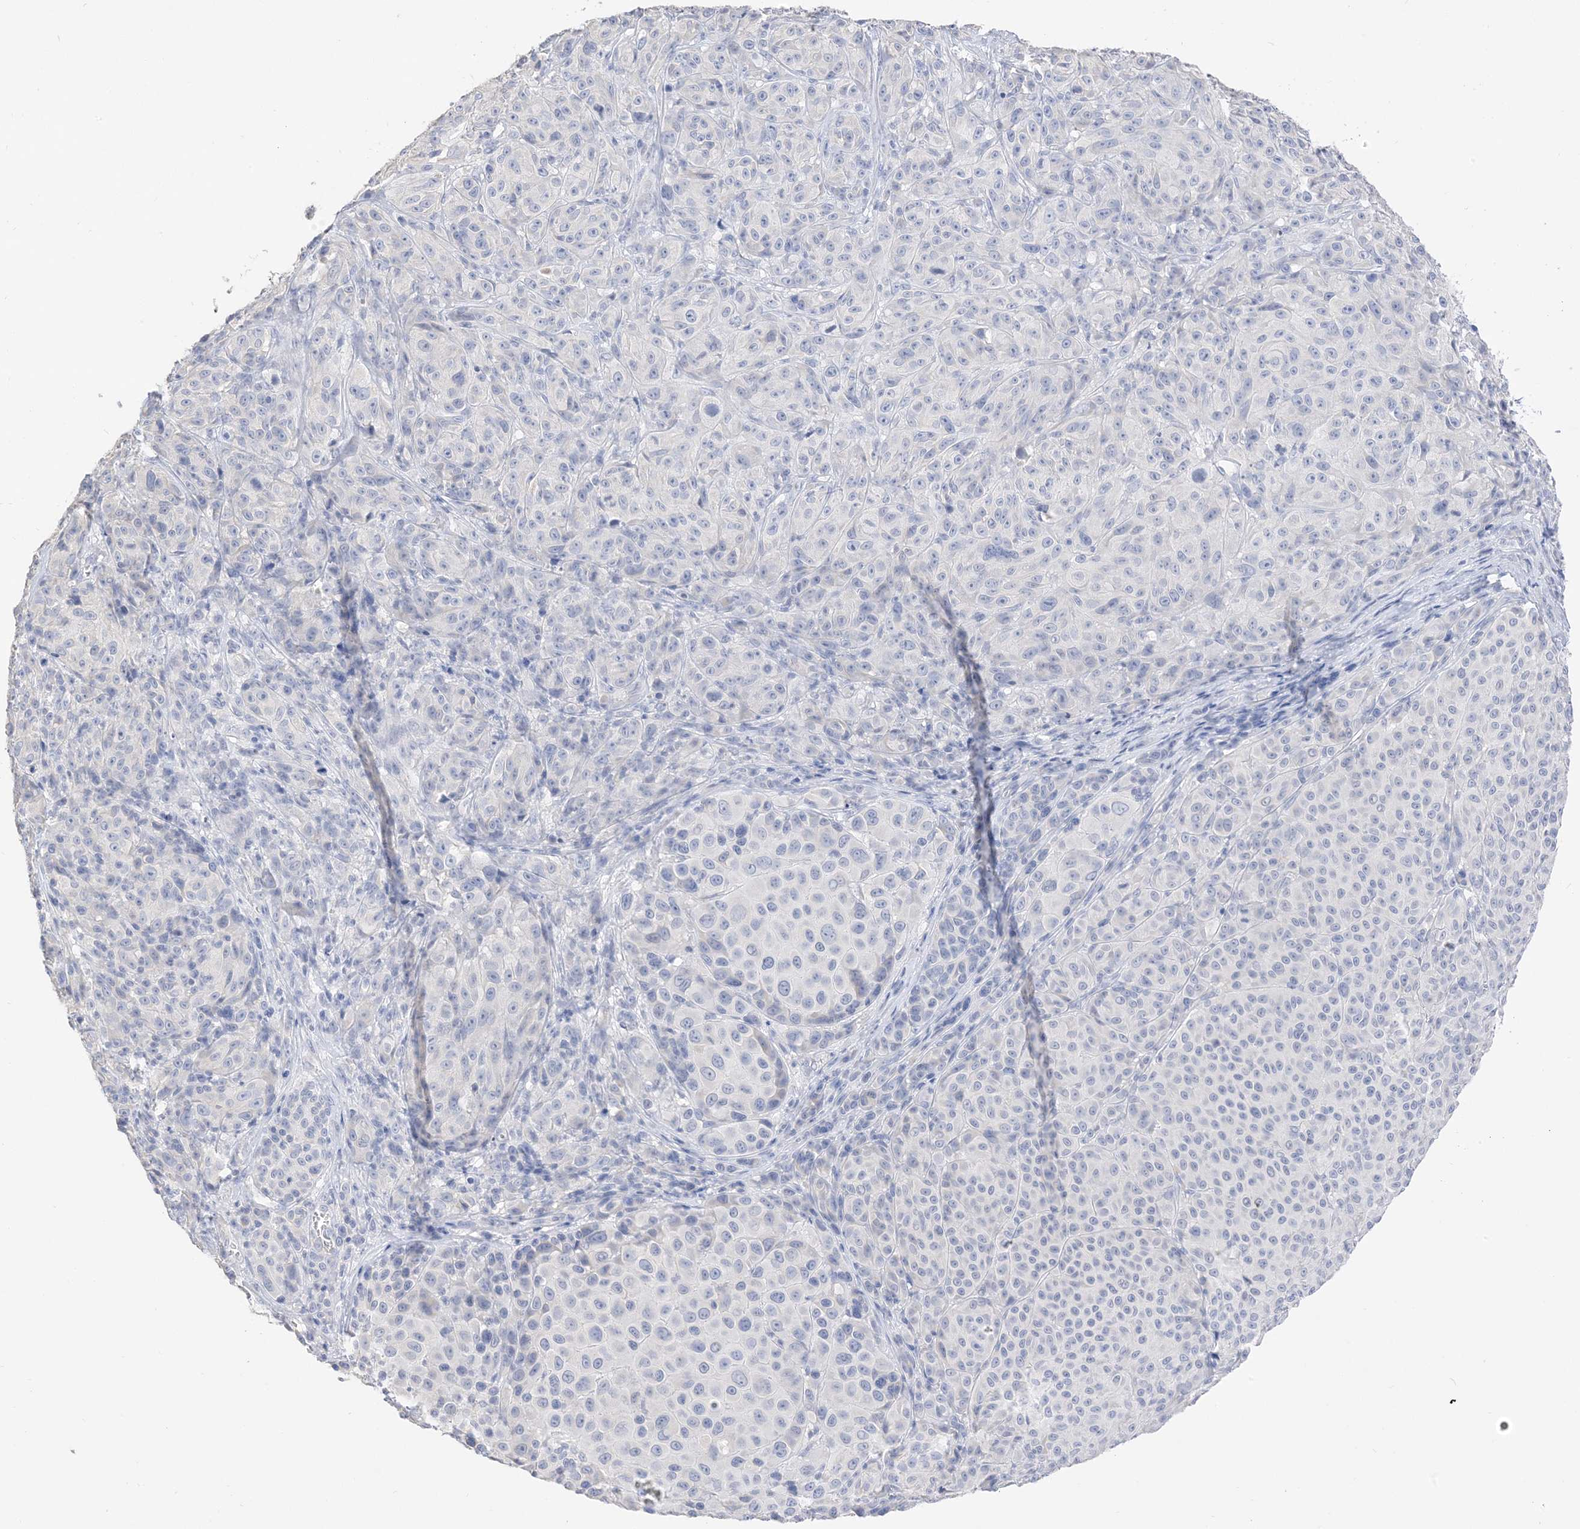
{"staining": {"intensity": "negative", "quantity": "none", "location": "none"}, "tissue": "melanoma", "cell_type": "Tumor cells", "image_type": "cancer", "snomed": [{"axis": "morphology", "description": "Malignant melanoma, NOS"}, {"axis": "topography", "description": "Skin"}], "caption": "This is an IHC micrograph of human melanoma. There is no staining in tumor cells.", "gene": "MUC17", "patient": {"sex": "male", "age": 73}}